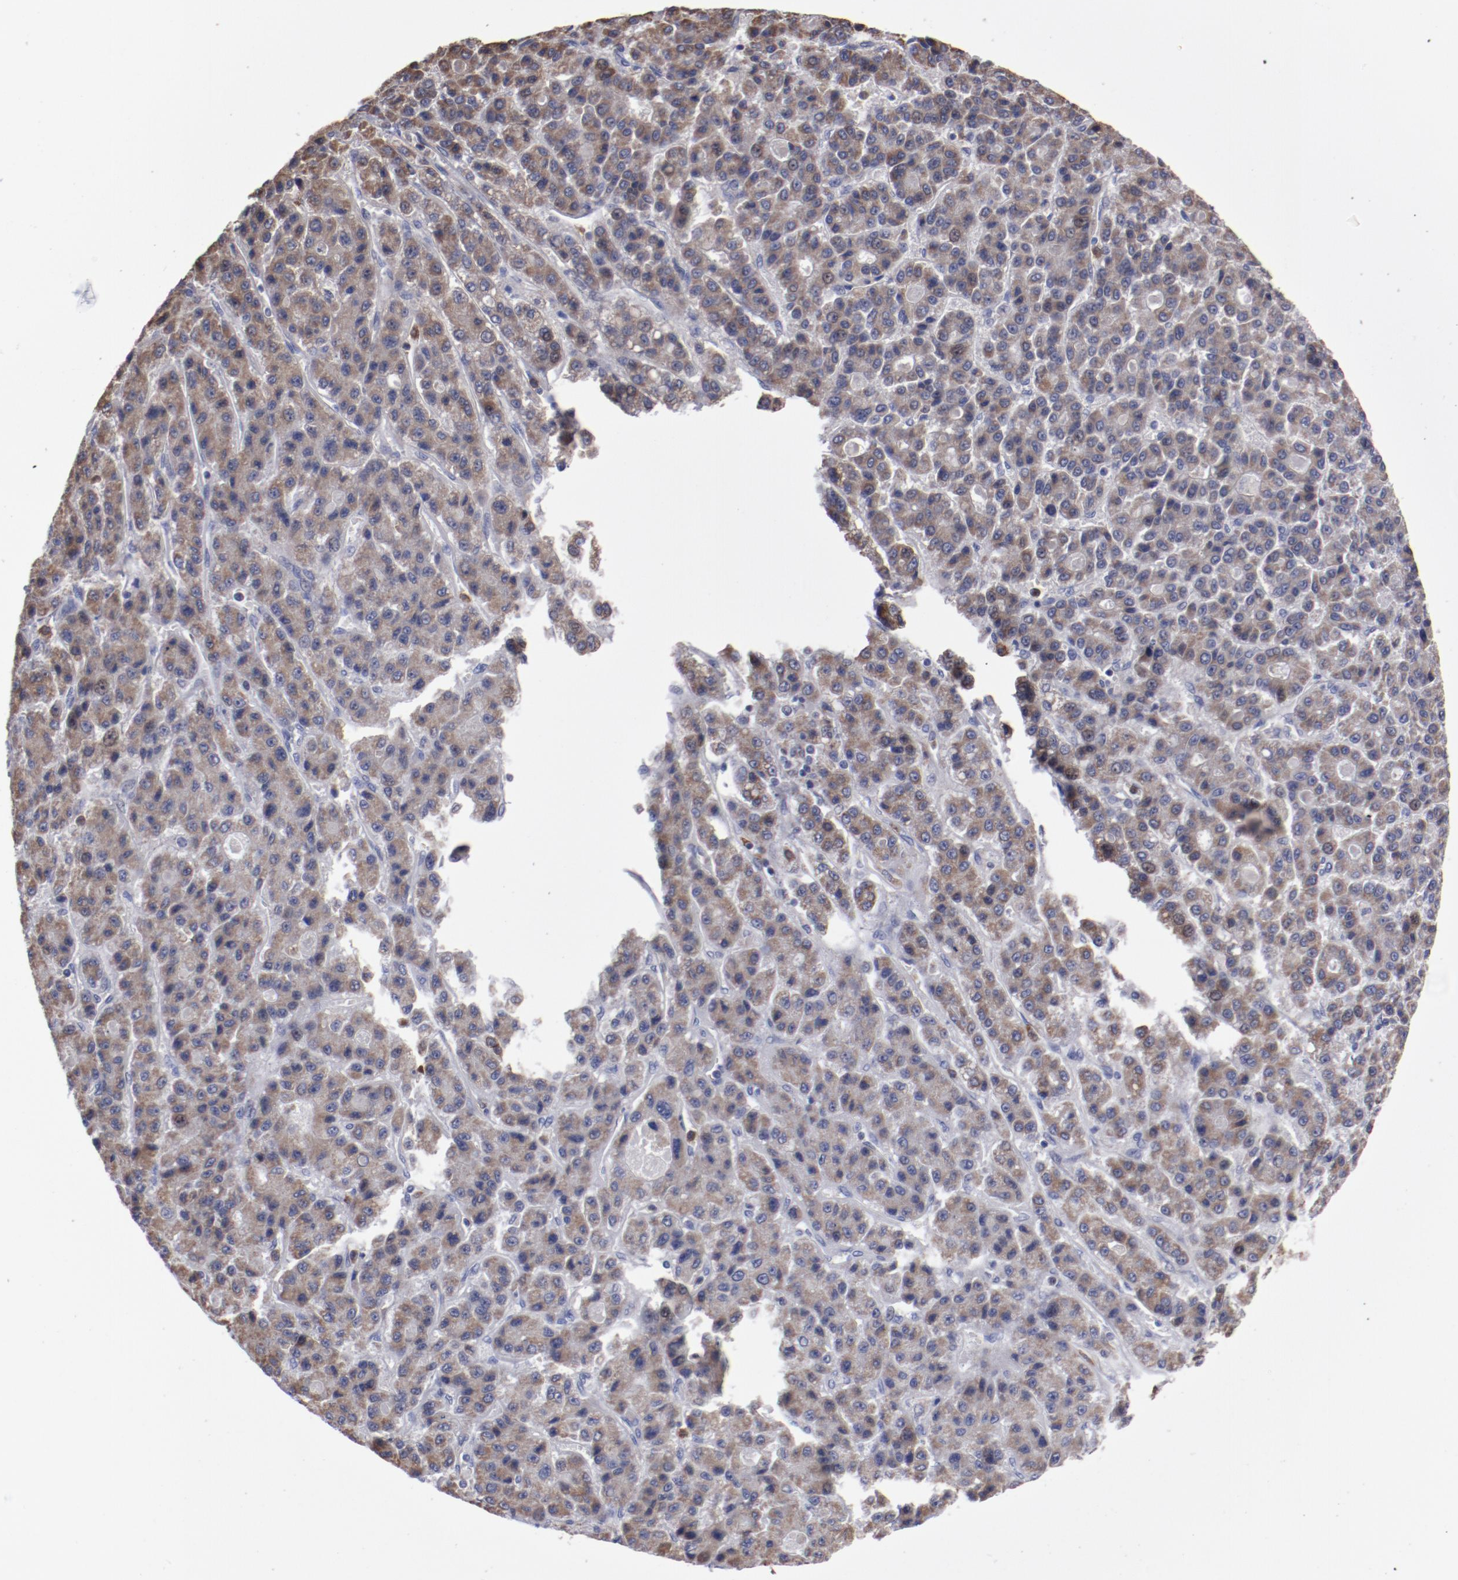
{"staining": {"intensity": "weak", "quantity": ">75%", "location": "cytoplasmic/membranous"}, "tissue": "liver cancer", "cell_type": "Tumor cells", "image_type": "cancer", "snomed": [{"axis": "morphology", "description": "Carcinoma, Hepatocellular, NOS"}, {"axis": "topography", "description": "Liver"}], "caption": "Weak cytoplasmic/membranous protein positivity is present in approximately >75% of tumor cells in liver cancer.", "gene": "FGR", "patient": {"sex": "male", "age": 70}}